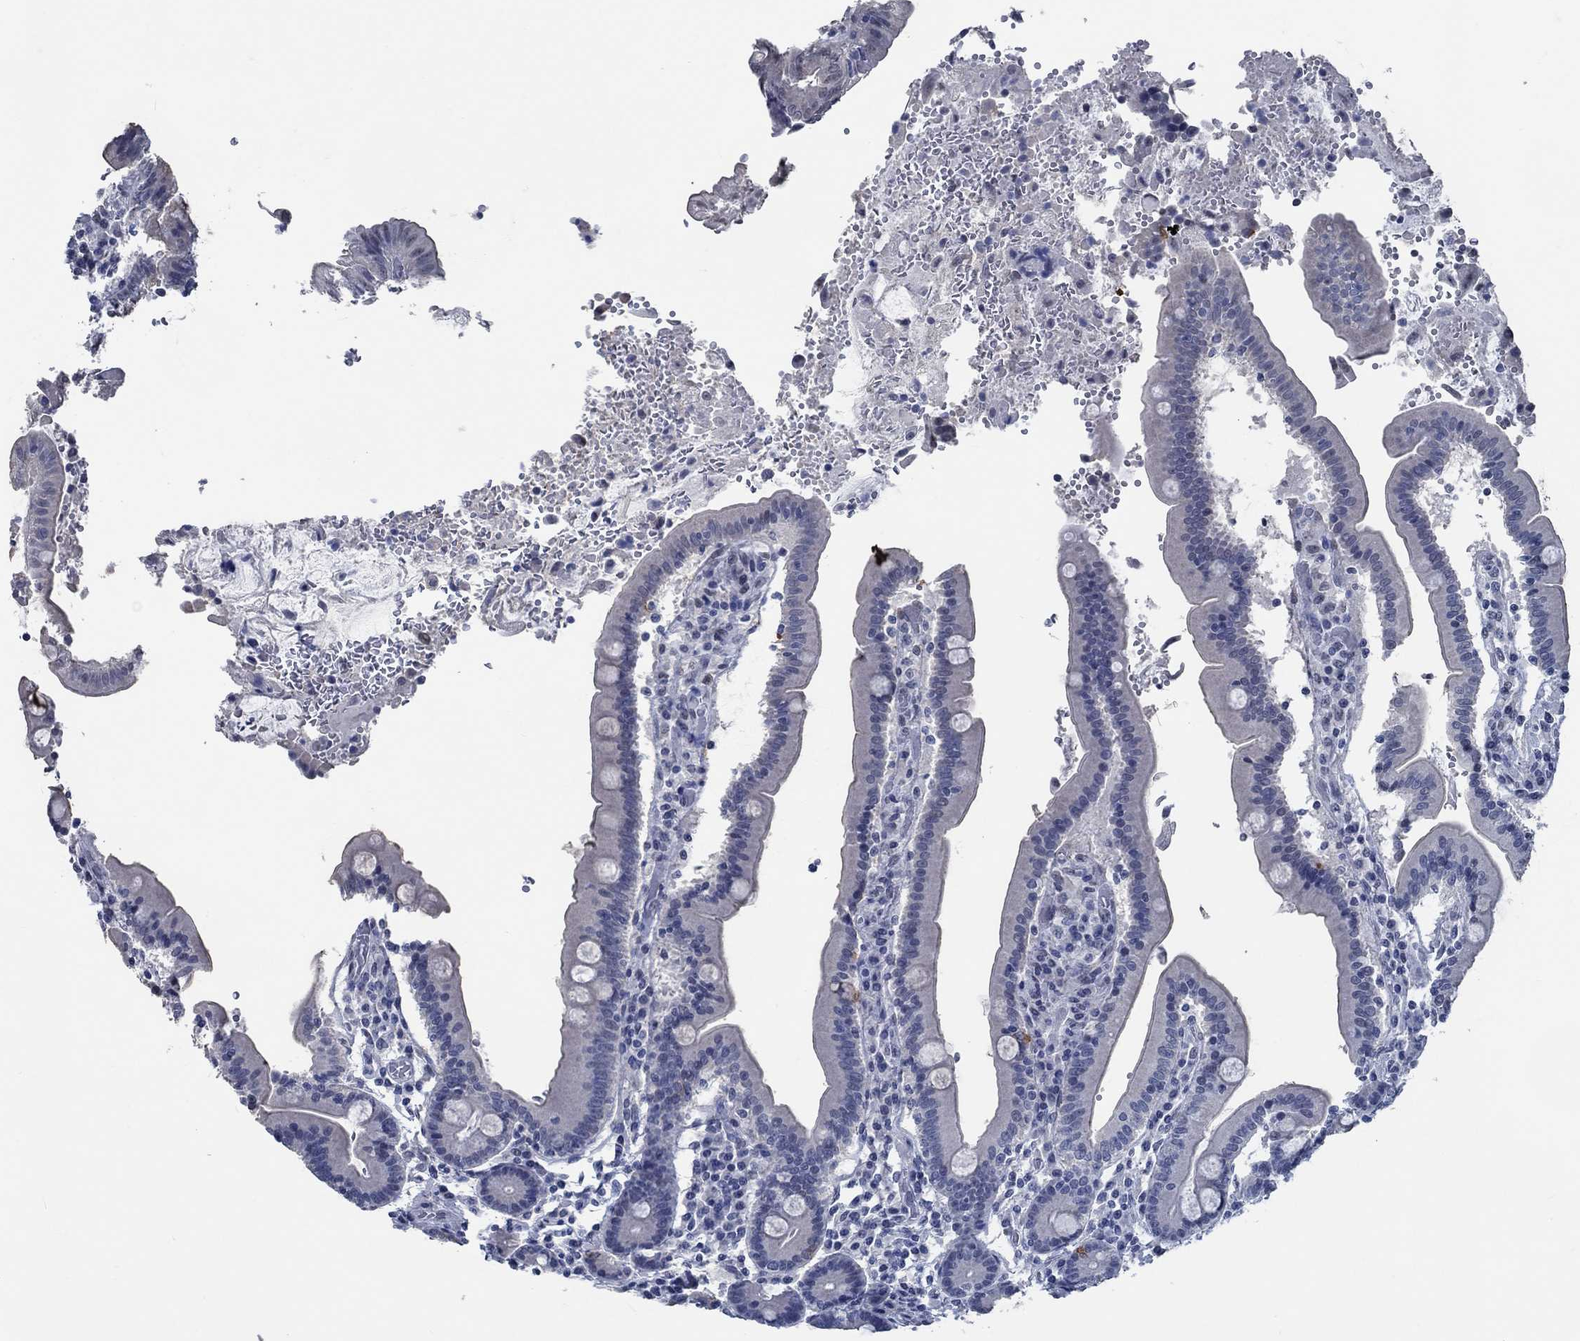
{"staining": {"intensity": "negative", "quantity": "none", "location": "none"}, "tissue": "duodenum", "cell_type": "Glandular cells", "image_type": "normal", "snomed": [{"axis": "morphology", "description": "Normal tissue, NOS"}, {"axis": "topography", "description": "Duodenum"}], "caption": "The immunohistochemistry (IHC) micrograph has no significant staining in glandular cells of duodenum.", "gene": "OBSCN", "patient": {"sex": "female", "age": 62}}